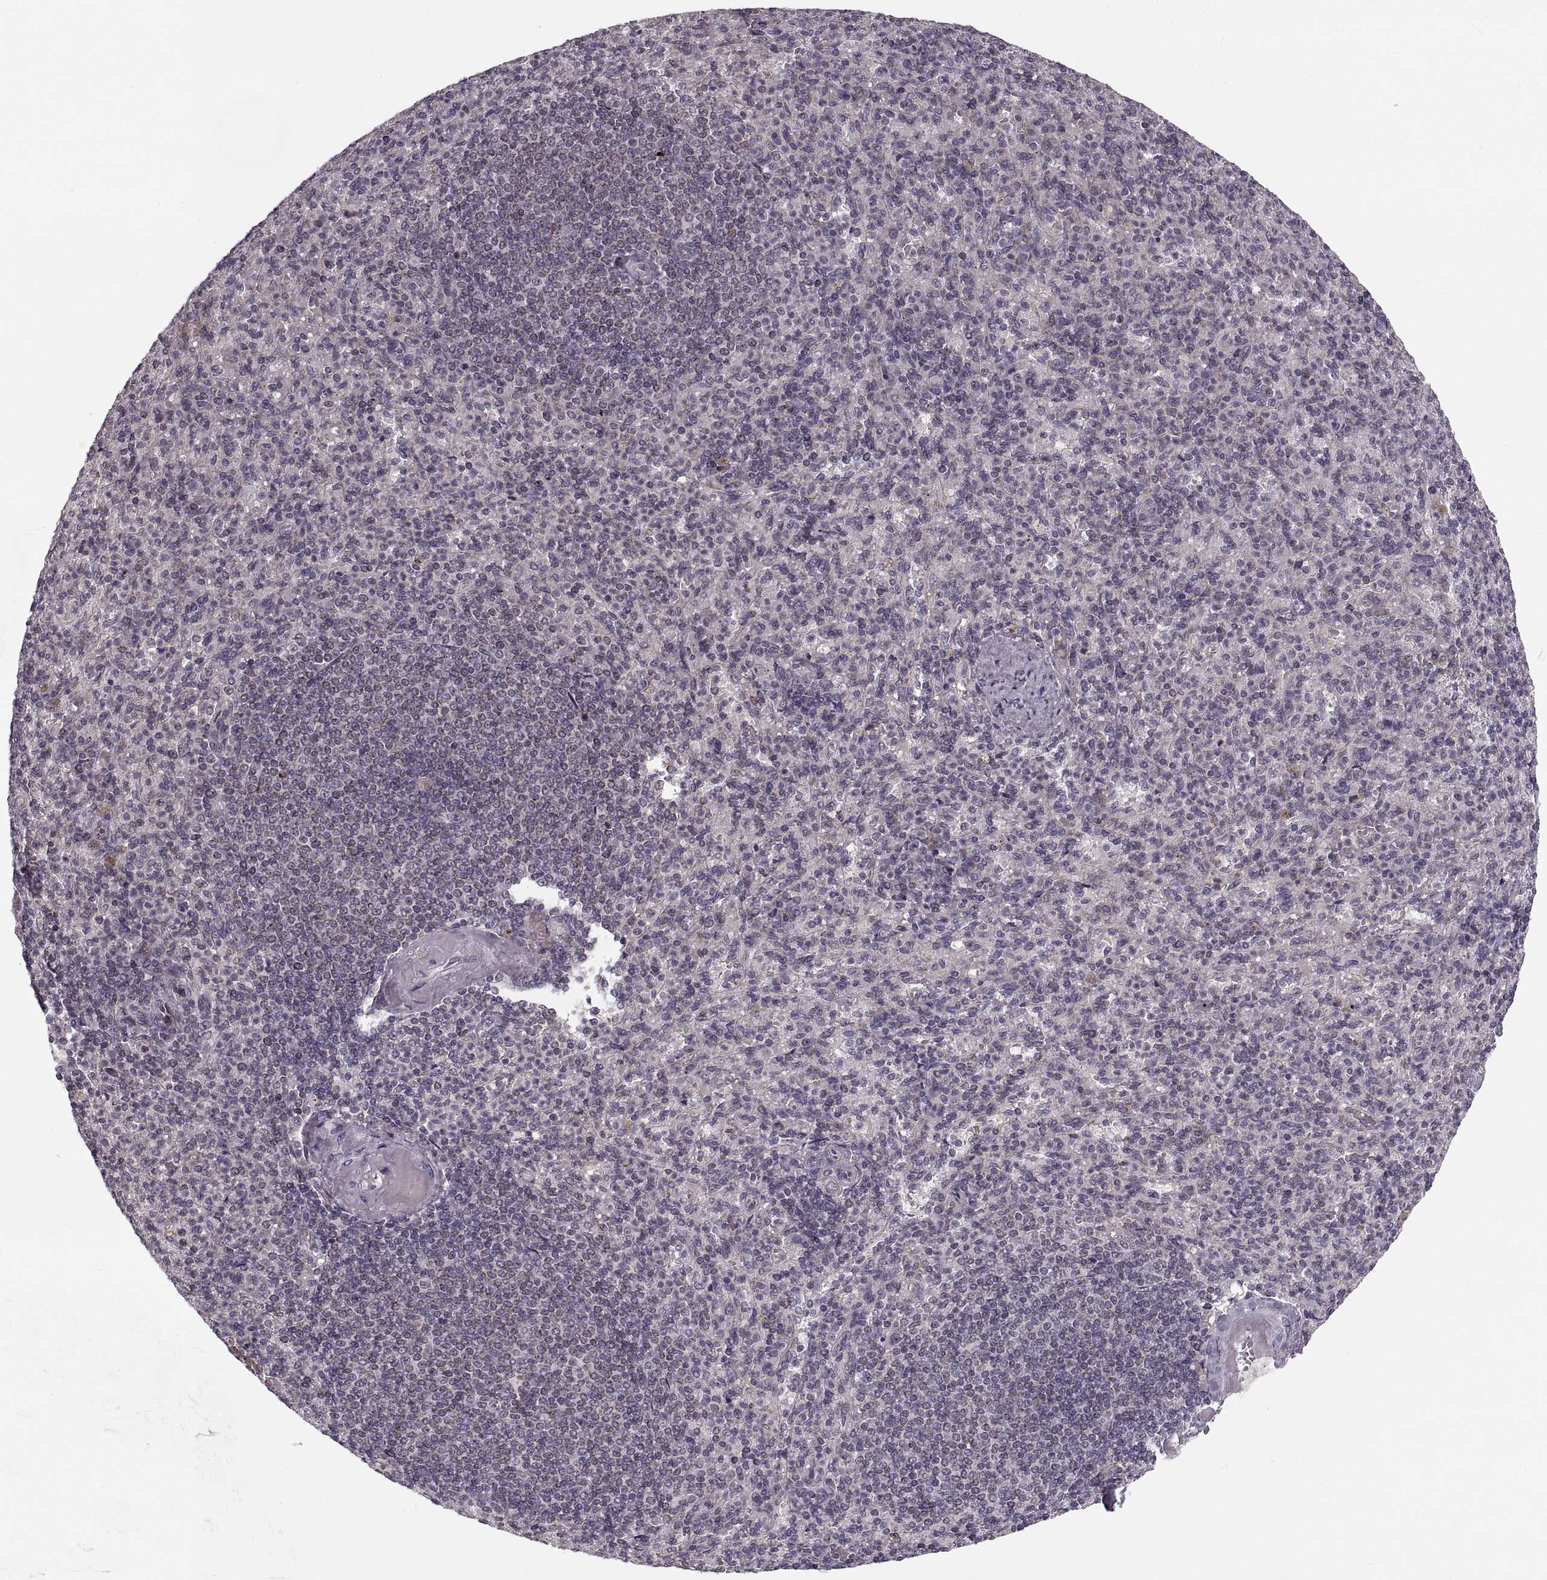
{"staining": {"intensity": "negative", "quantity": "none", "location": "none"}, "tissue": "spleen", "cell_type": "Cells in red pulp", "image_type": "normal", "snomed": [{"axis": "morphology", "description": "Normal tissue, NOS"}, {"axis": "topography", "description": "Spleen"}], "caption": "Benign spleen was stained to show a protein in brown. There is no significant expression in cells in red pulp.", "gene": "ASIC3", "patient": {"sex": "female", "age": 74}}